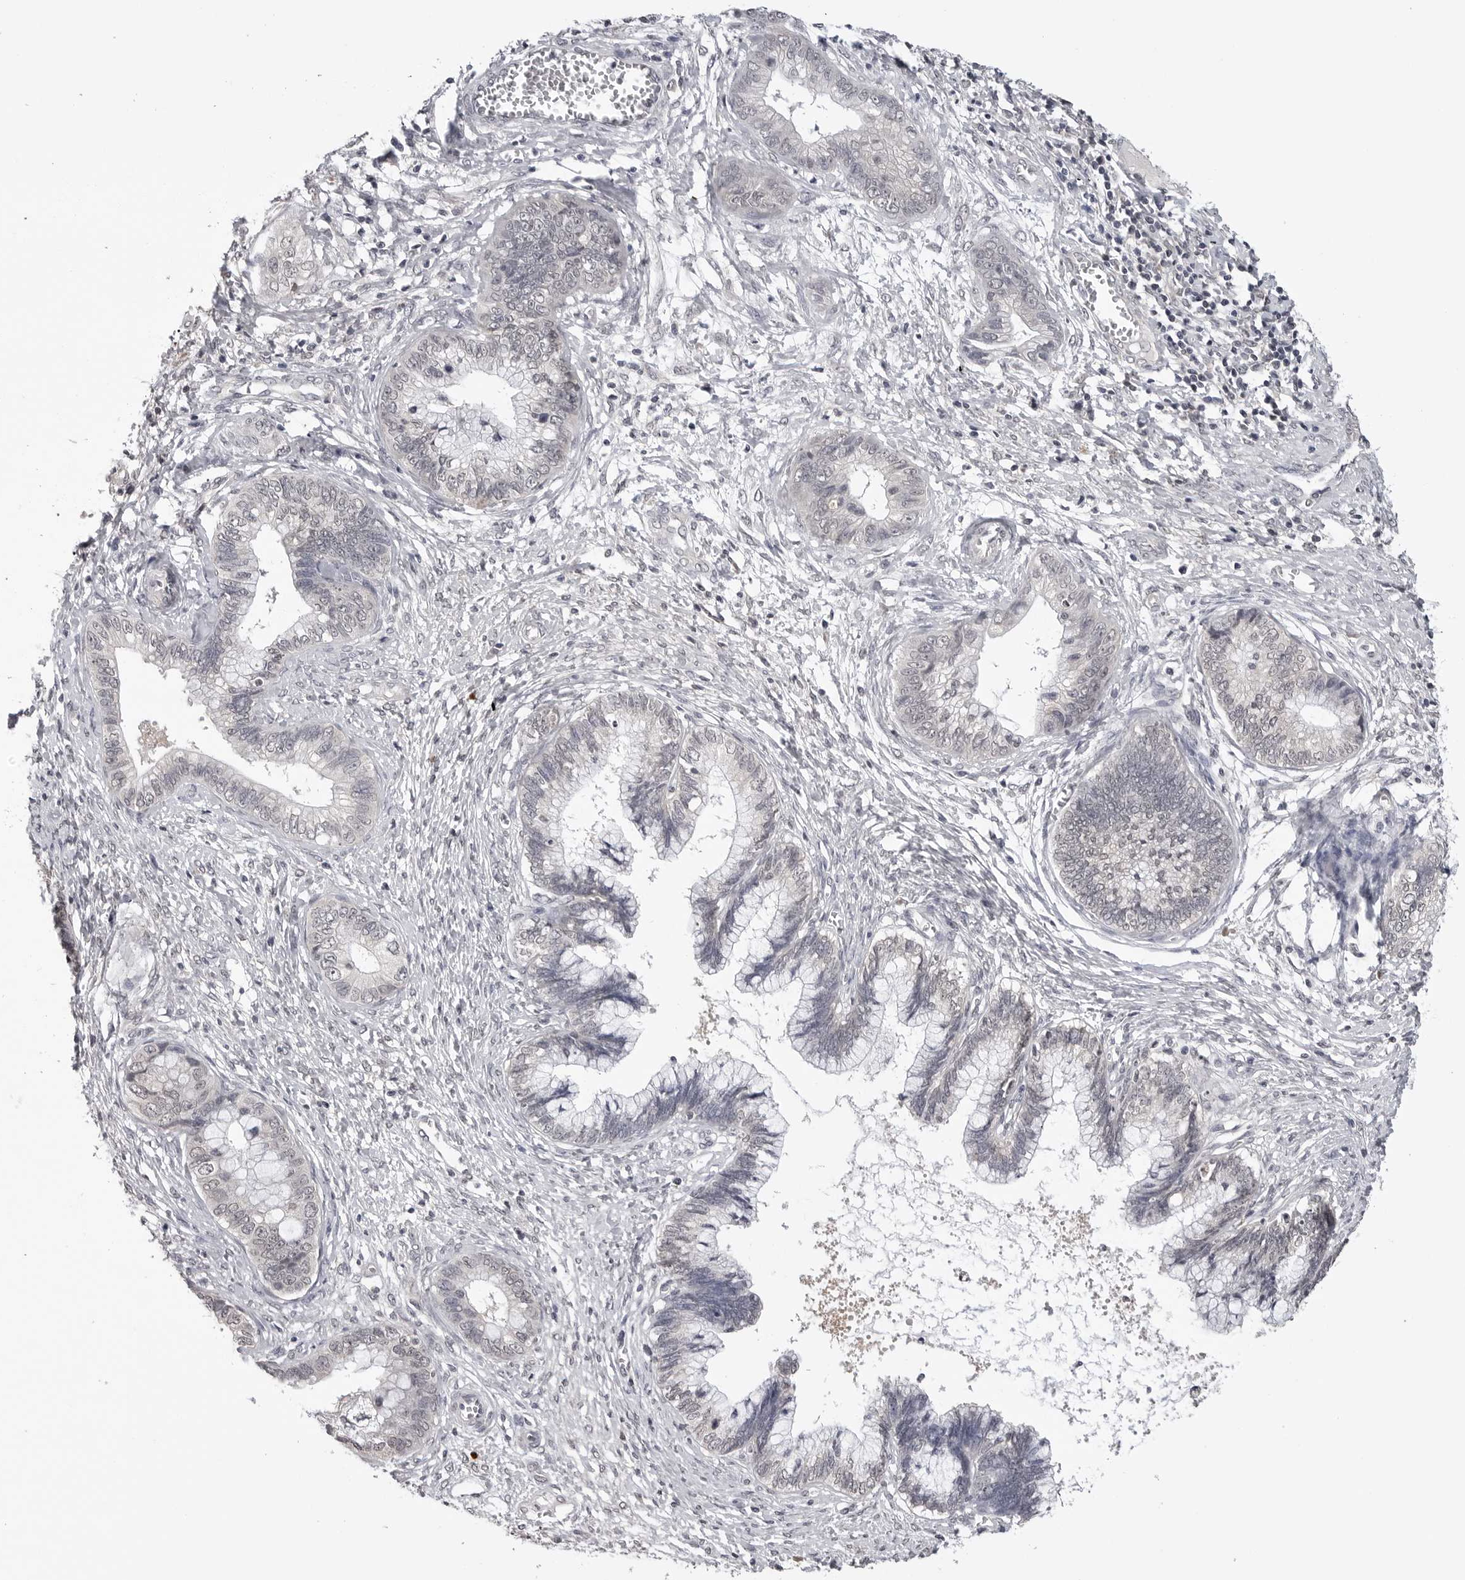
{"staining": {"intensity": "negative", "quantity": "none", "location": "none"}, "tissue": "cervical cancer", "cell_type": "Tumor cells", "image_type": "cancer", "snomed": [{"axis": "morphology", "description": "Adenocarcinoma, NOS"}, {"axis": "topography", "description": "Cervix"}], "caption": "IHC micrograph of neoplastic tissue: cervical cancer stained with DAB demonstrates no significant protein positivity in tumor cells. (Immunohistochemistry, brightfield microscopy, high magnification).", "gene": "CDK20", "patient": {"sex": "female", "age": 44}}